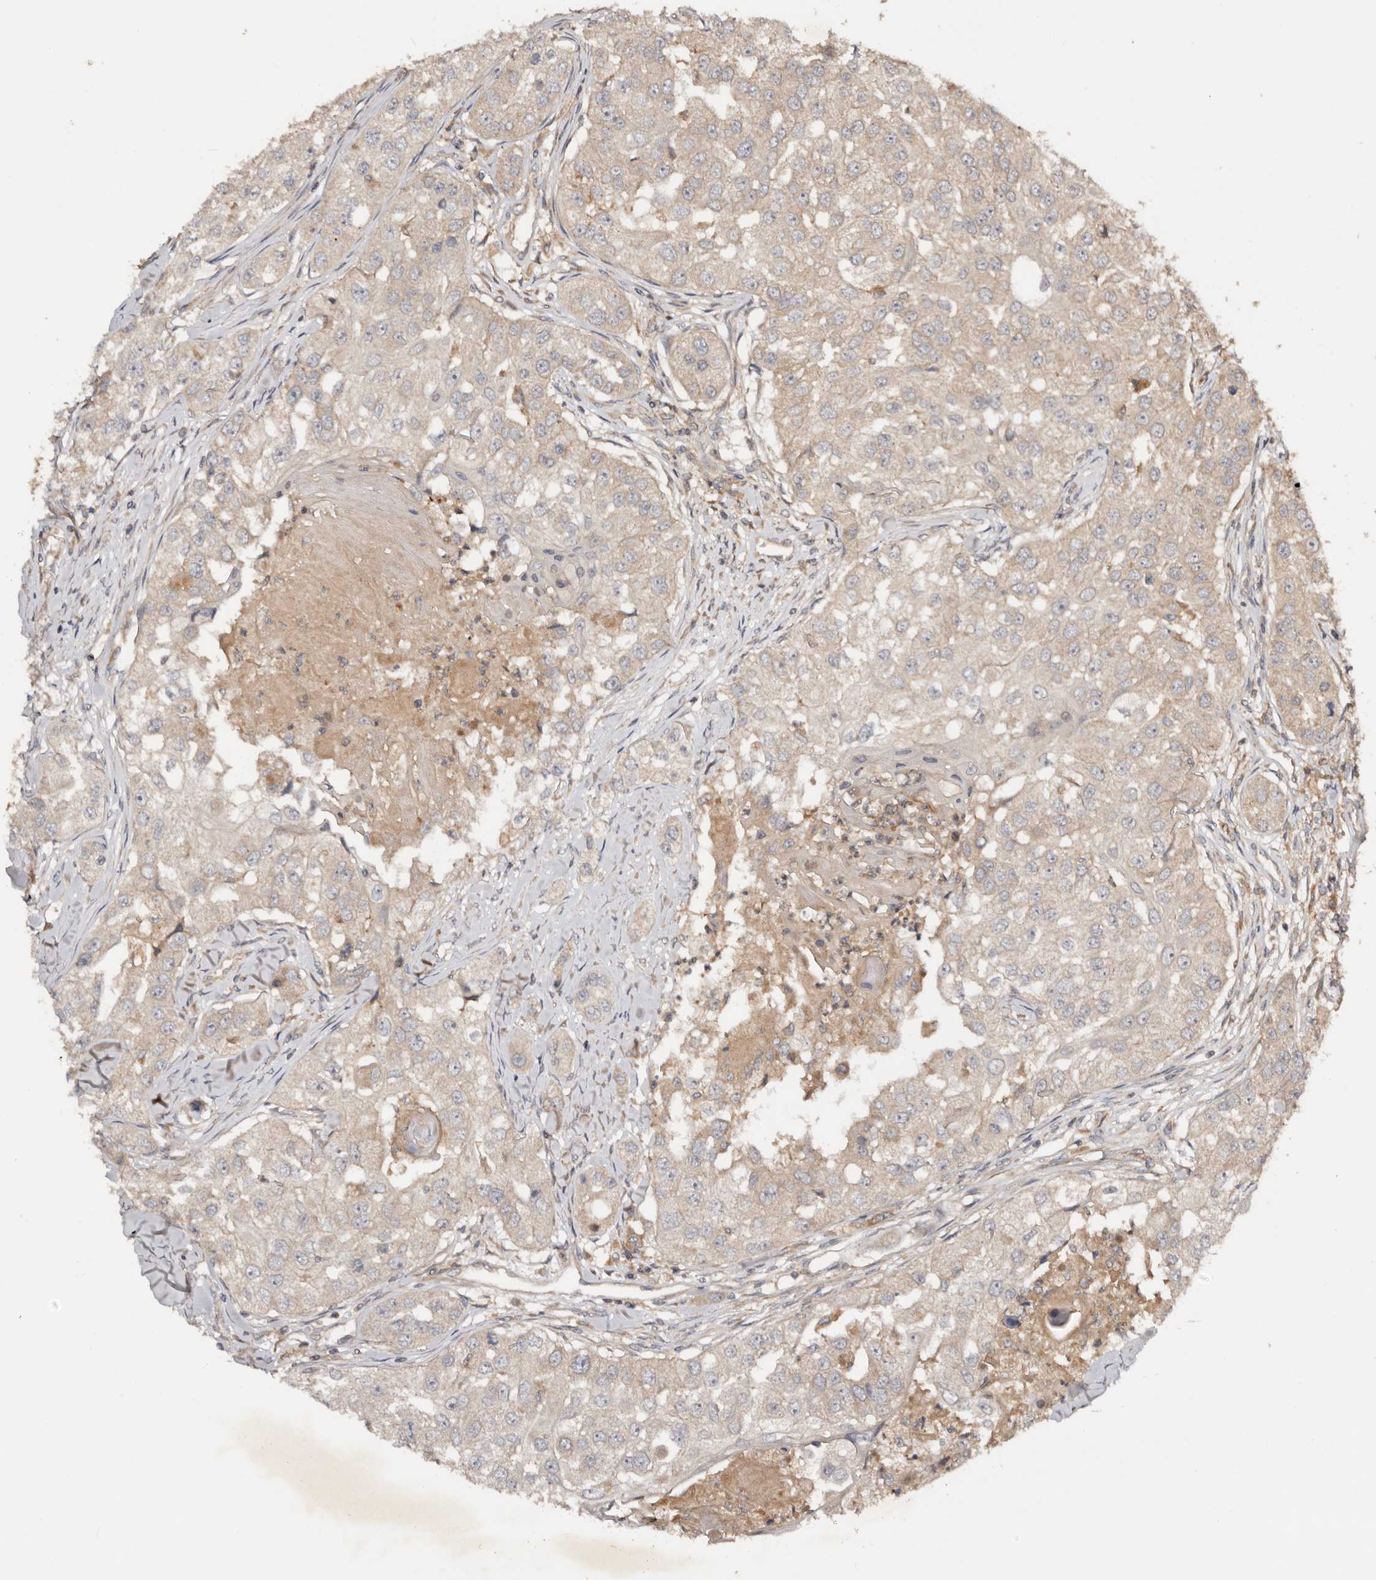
{"staining": {"intensity": "weak", "quantity": ">75%", "location": "cytoplasmic/membranous"}, "tissue": "head and neck cancer", "cell_type": "Tumor cells", "image_type": "cancer", "snomed": [{"axis": "morphology", "description": "Normal tissue, NOS"}, {"axis": "morphology", "description": "Squamous cell carcinoma, NOS"}, {"axis": "topography", "description": "Skeletal muscle"}, {"axis": "topography", "description": "Head-Neck"}], "caption": "This photomicrograph shows head and neck cancer stained with IHC to label a protein in brown. The cytoplasmic/membranous of tumor cells show weak positivity for the protein. Nuclei are counter-stained blue.", "gene": "PKIB", "patient": {"sex": "male", "age": 51}}